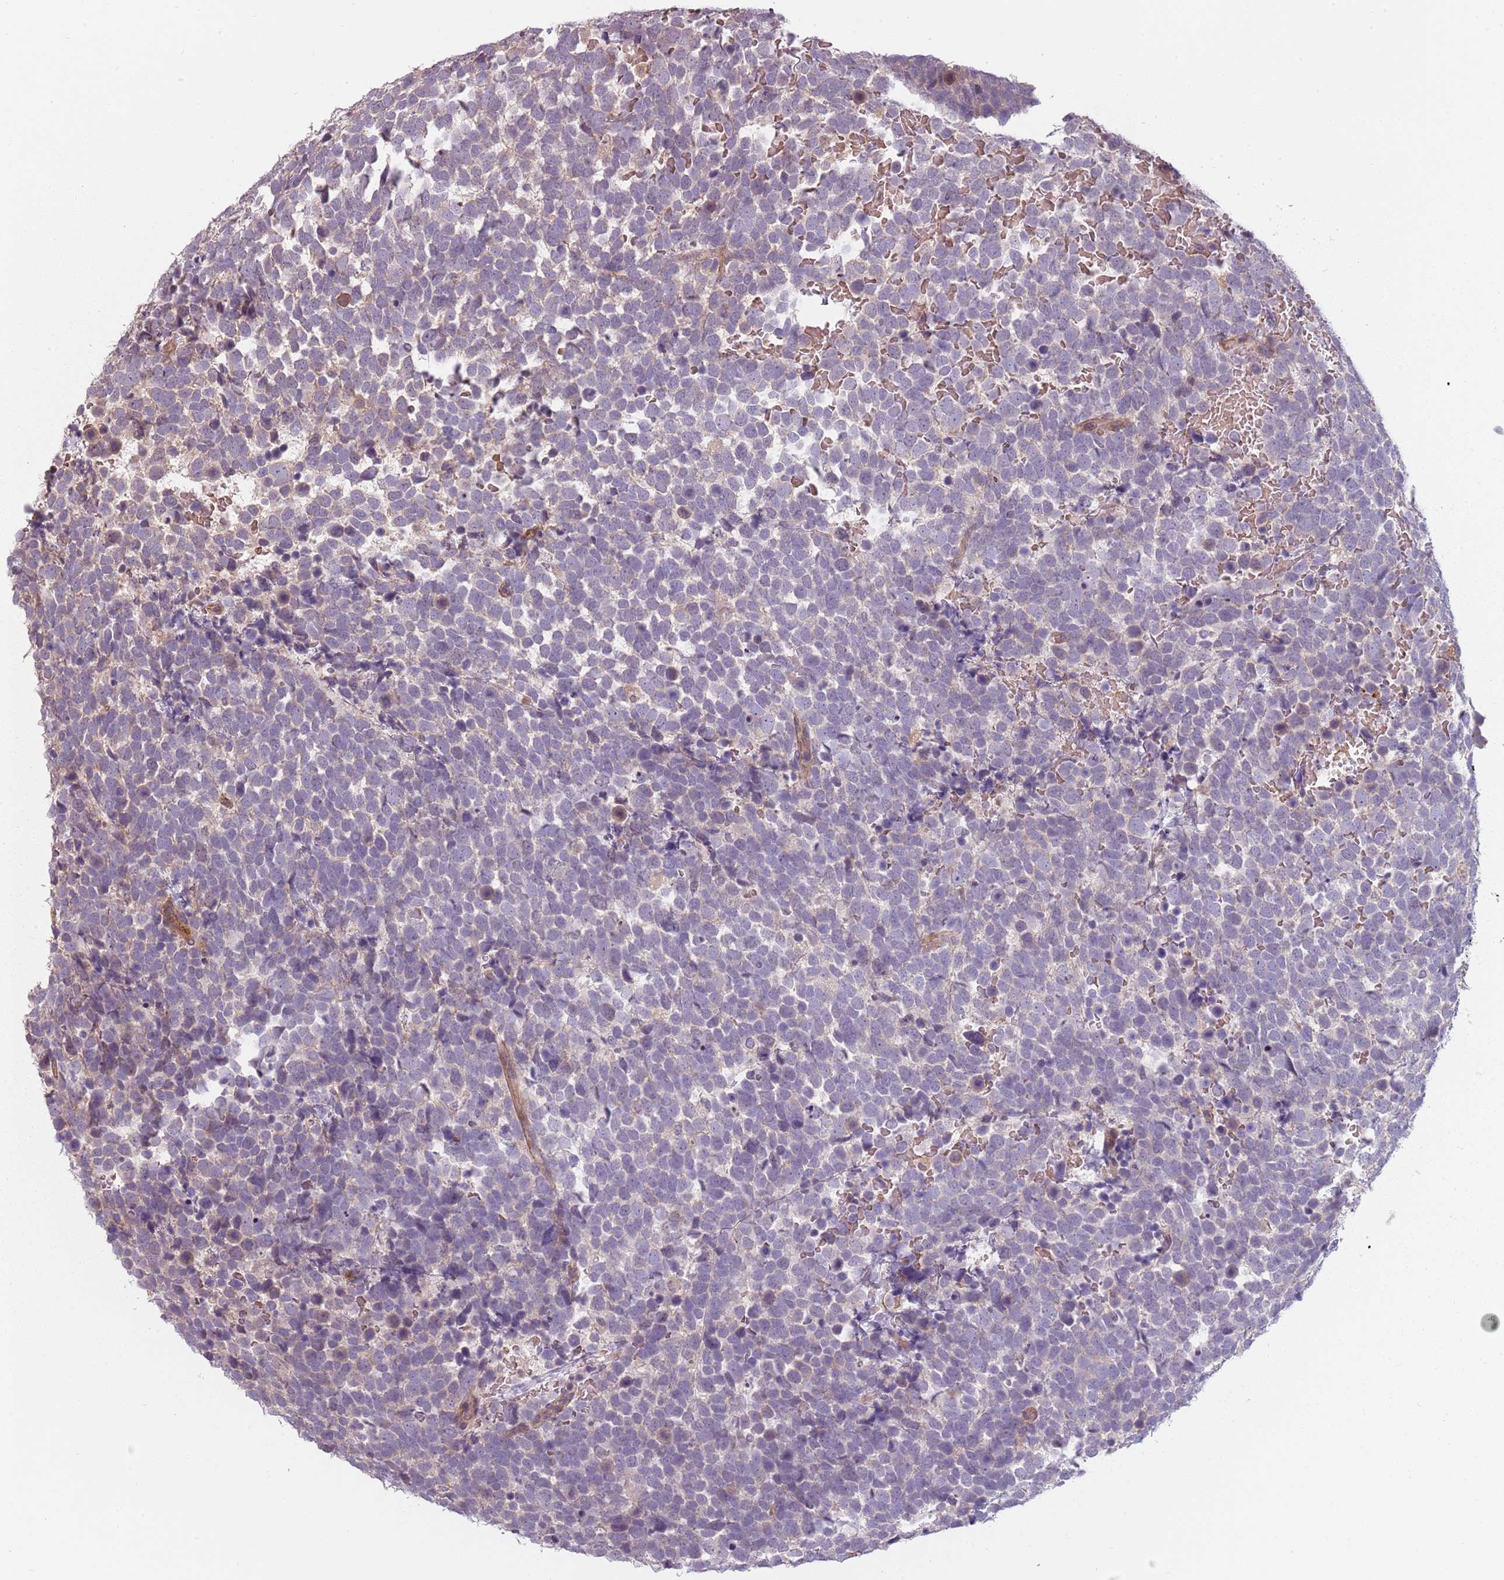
{"staining": {"intensity": "negative", "quantity": "none", "location": "none"}, "tissue": "urothelial cancer", "cell_type": "Tumor cells", "image_type": "cancer", "snomed": [{"axis": "morphology", "description": "Urothelial carcinoma, High grade"}, {"axis": "topography", "description": "Urinary bladder"}], "caption": "Image shows no protein staining in tumor cells of urothelial cancer tissue.", "gene": "PPP1R14C", "patient": {"sex": "female", "age": 82}}